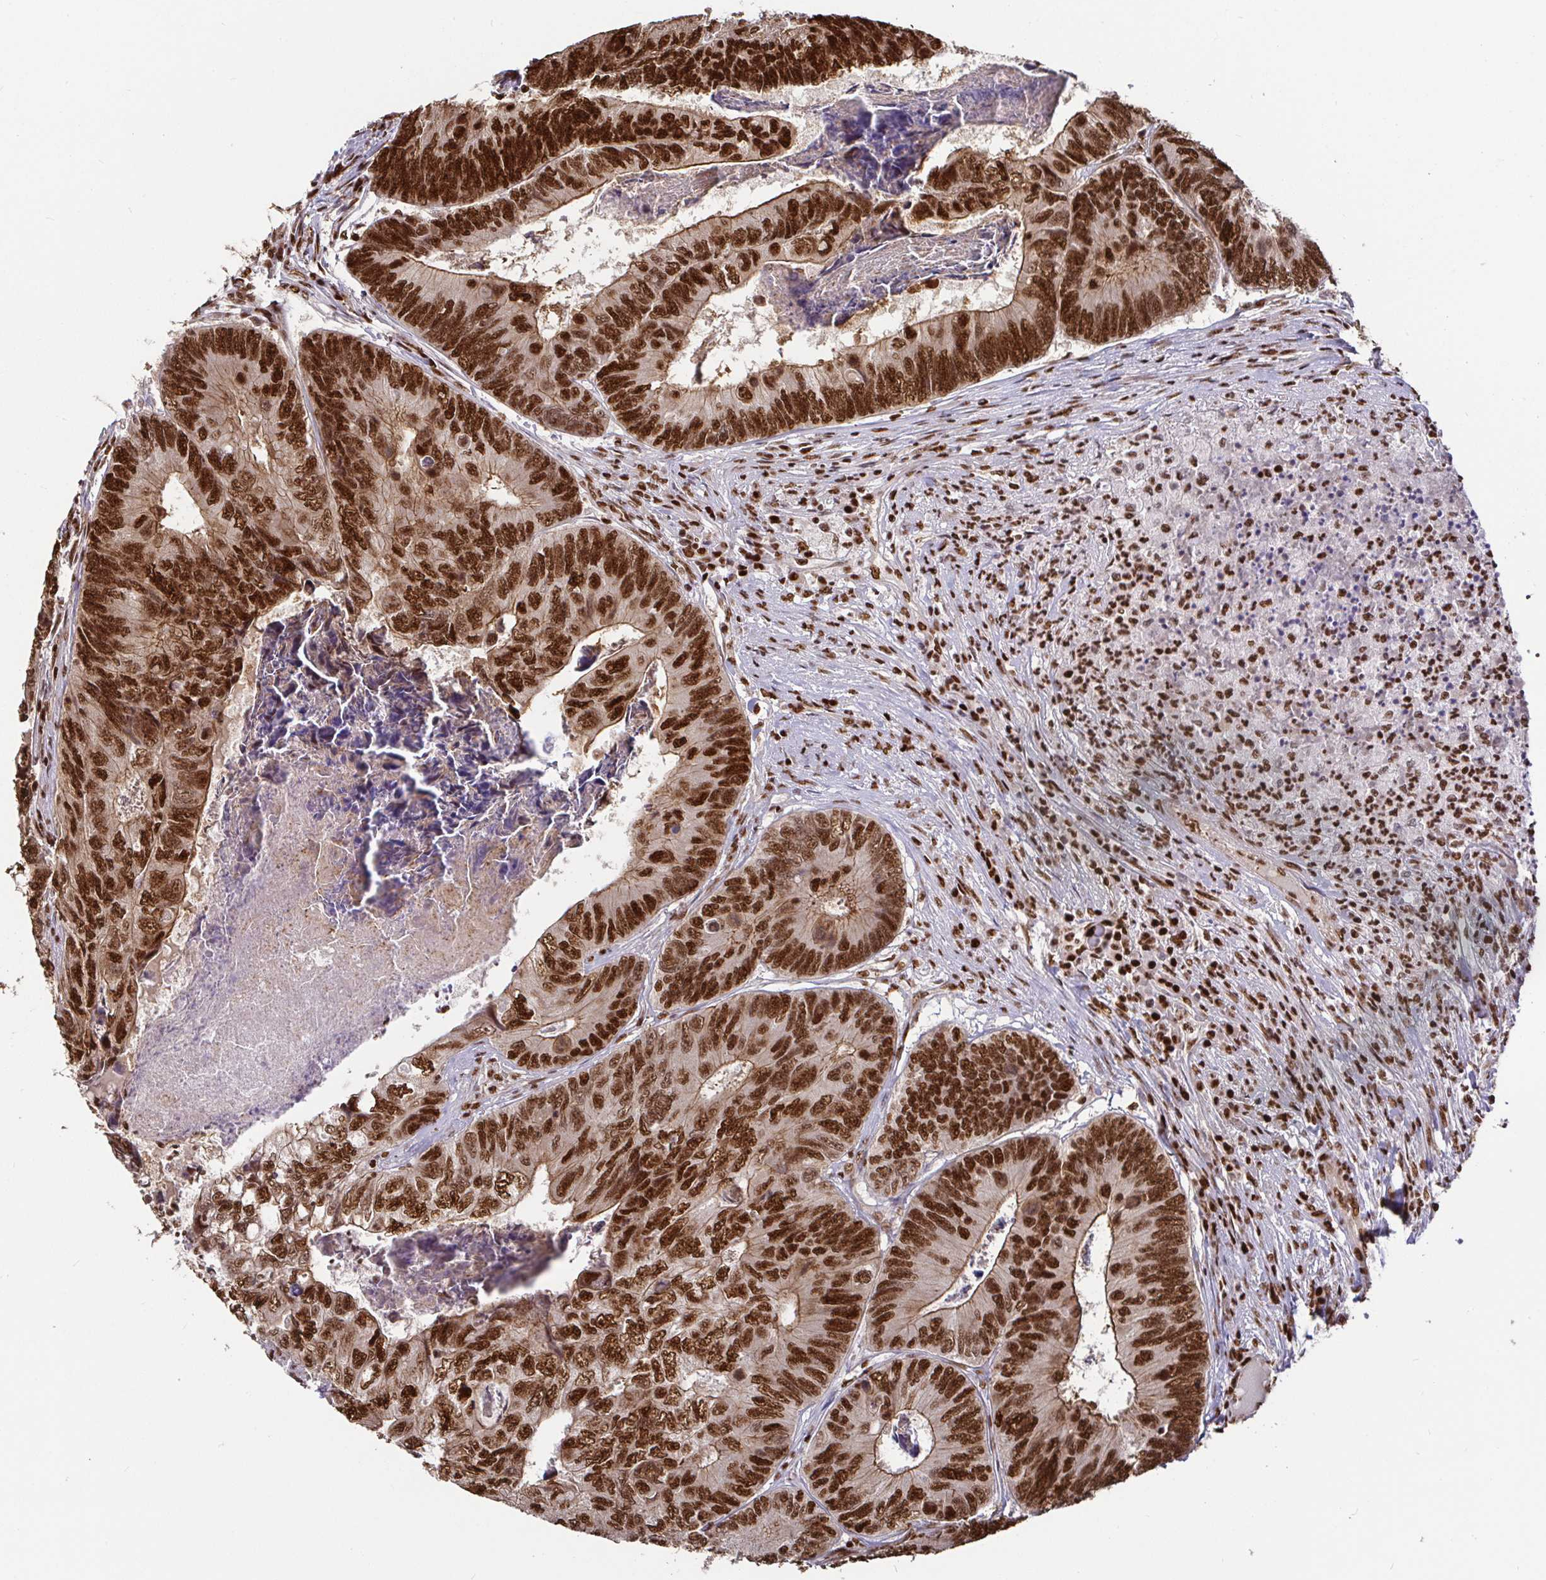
{"staining": {"intensity": "strong", "quantity": ">75%", "location": "cytoplasmic/membranous,nuclear"}, "tissue": "colorectal cancer", "cell_type": "Tumor cells", "image_type": "cancer", "snomed": [{"axis": "morphology", "description": "Adenocarcinoma, NOS"}, {"axis": "topography", "description": "Colon"}], "caption": "The immunohistochemical stain shows strong cytoplasmic/membranous and nuclear staining in tumor cells of colorectal cancer (adenocarcinoma) tissue.", "gene": "SP3", "patient": {"sex": "female", "age": 67}}